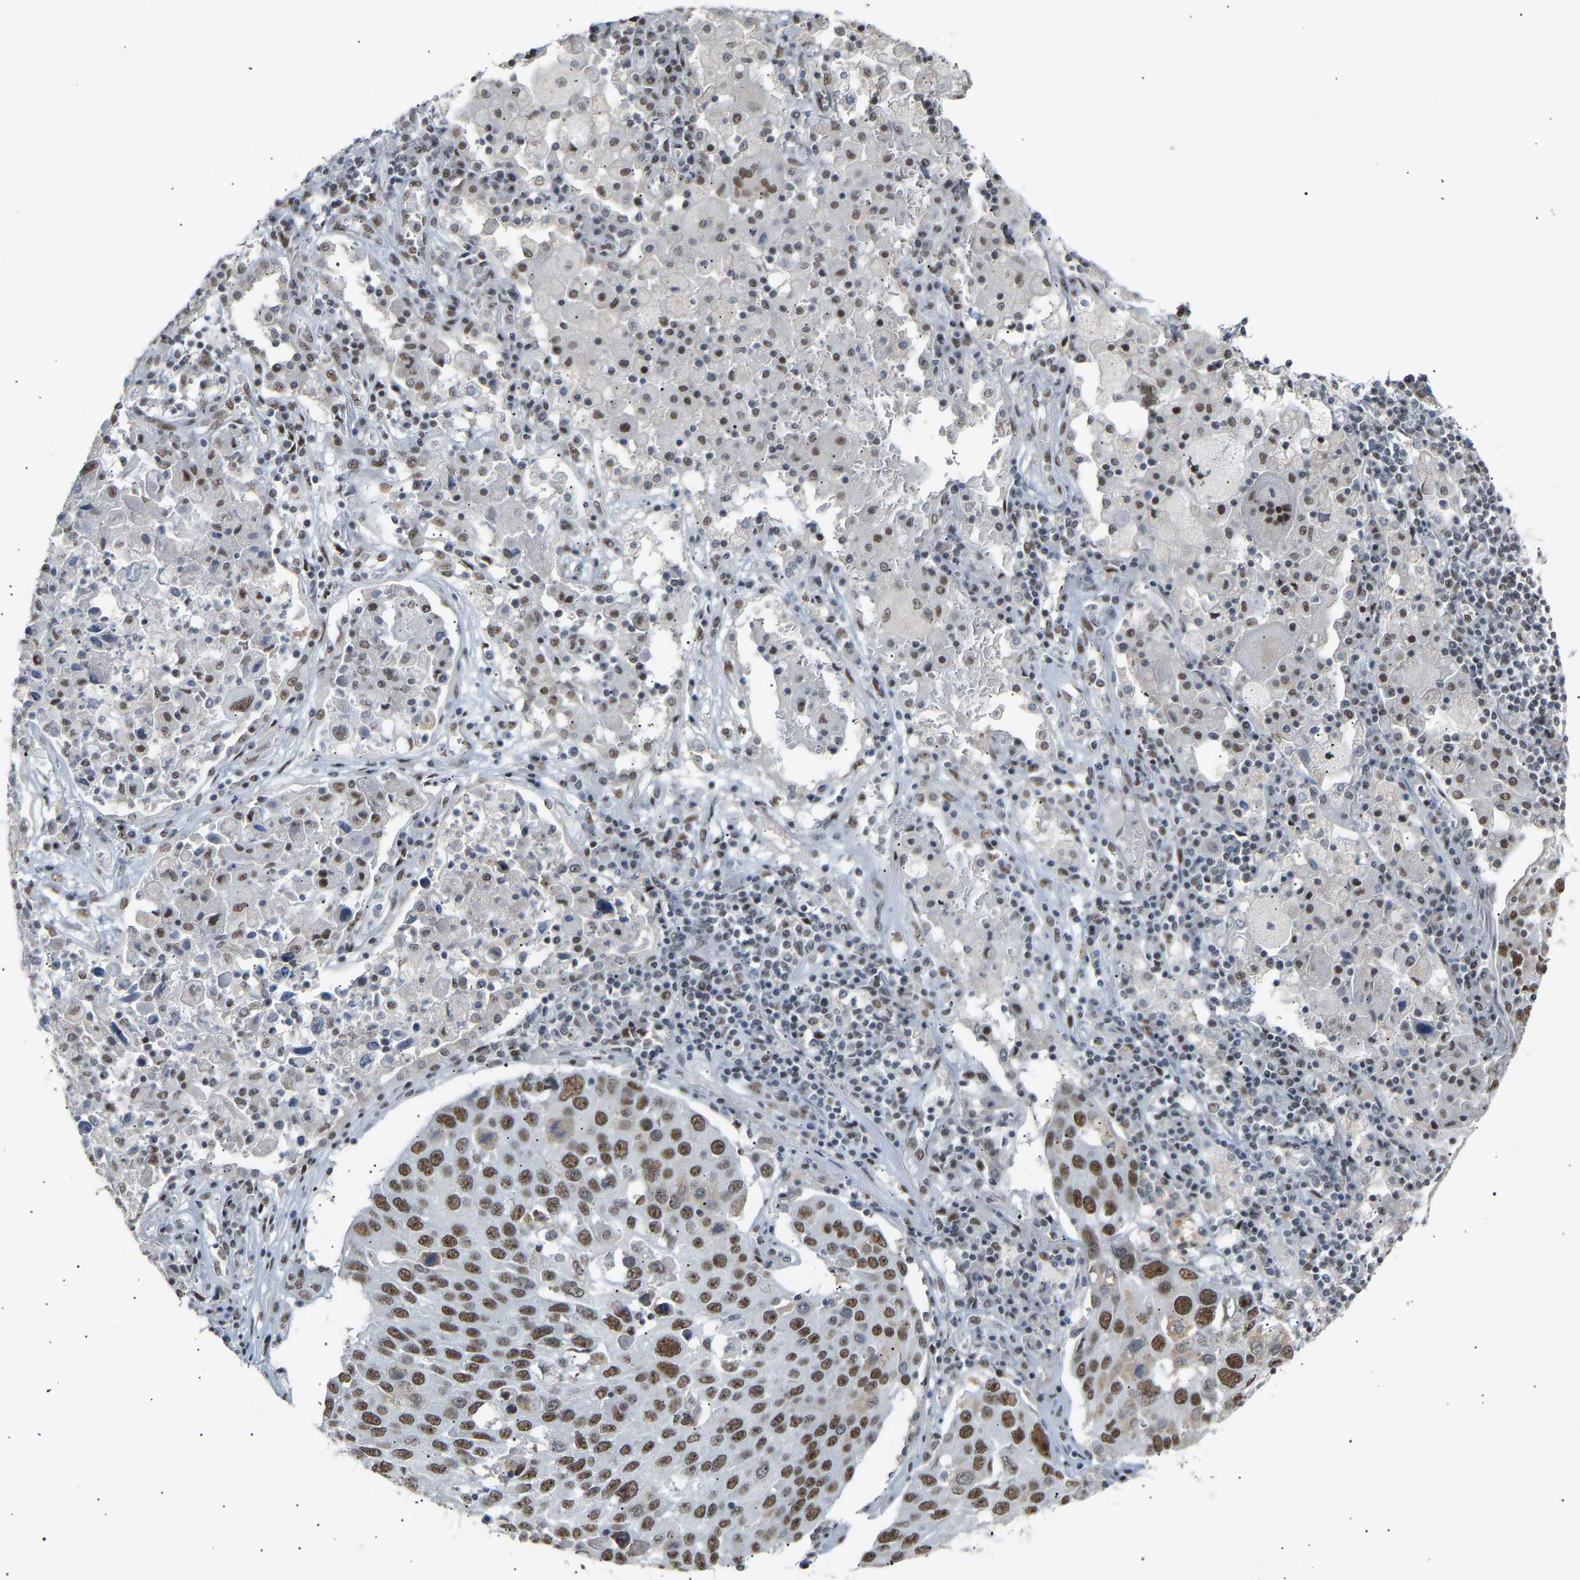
{"staining": {"intensity": "moderate", "quantity": ">75%", "location": "nuclear"}, "tissue": "lung cancer", "cell_type": "Tumor cells", "image_type": "cancer", "snomed": [{"axis": "morphology", "description": "Squamous cell carcinoma, NOS"}, {"axis": "topography", "description": "Lung"}], "caption": "This histopathology image exhibits lung cancer (squamous cell carcinoma) stained with immunohistochemistry (IHC) to label a protein in brown. The nuclear of tumor cells show moderate positivity for the protein. Nuclei are counter-stained blue.", "gene": "NELFB", "patient": {"sex": "male", "age": 65}}